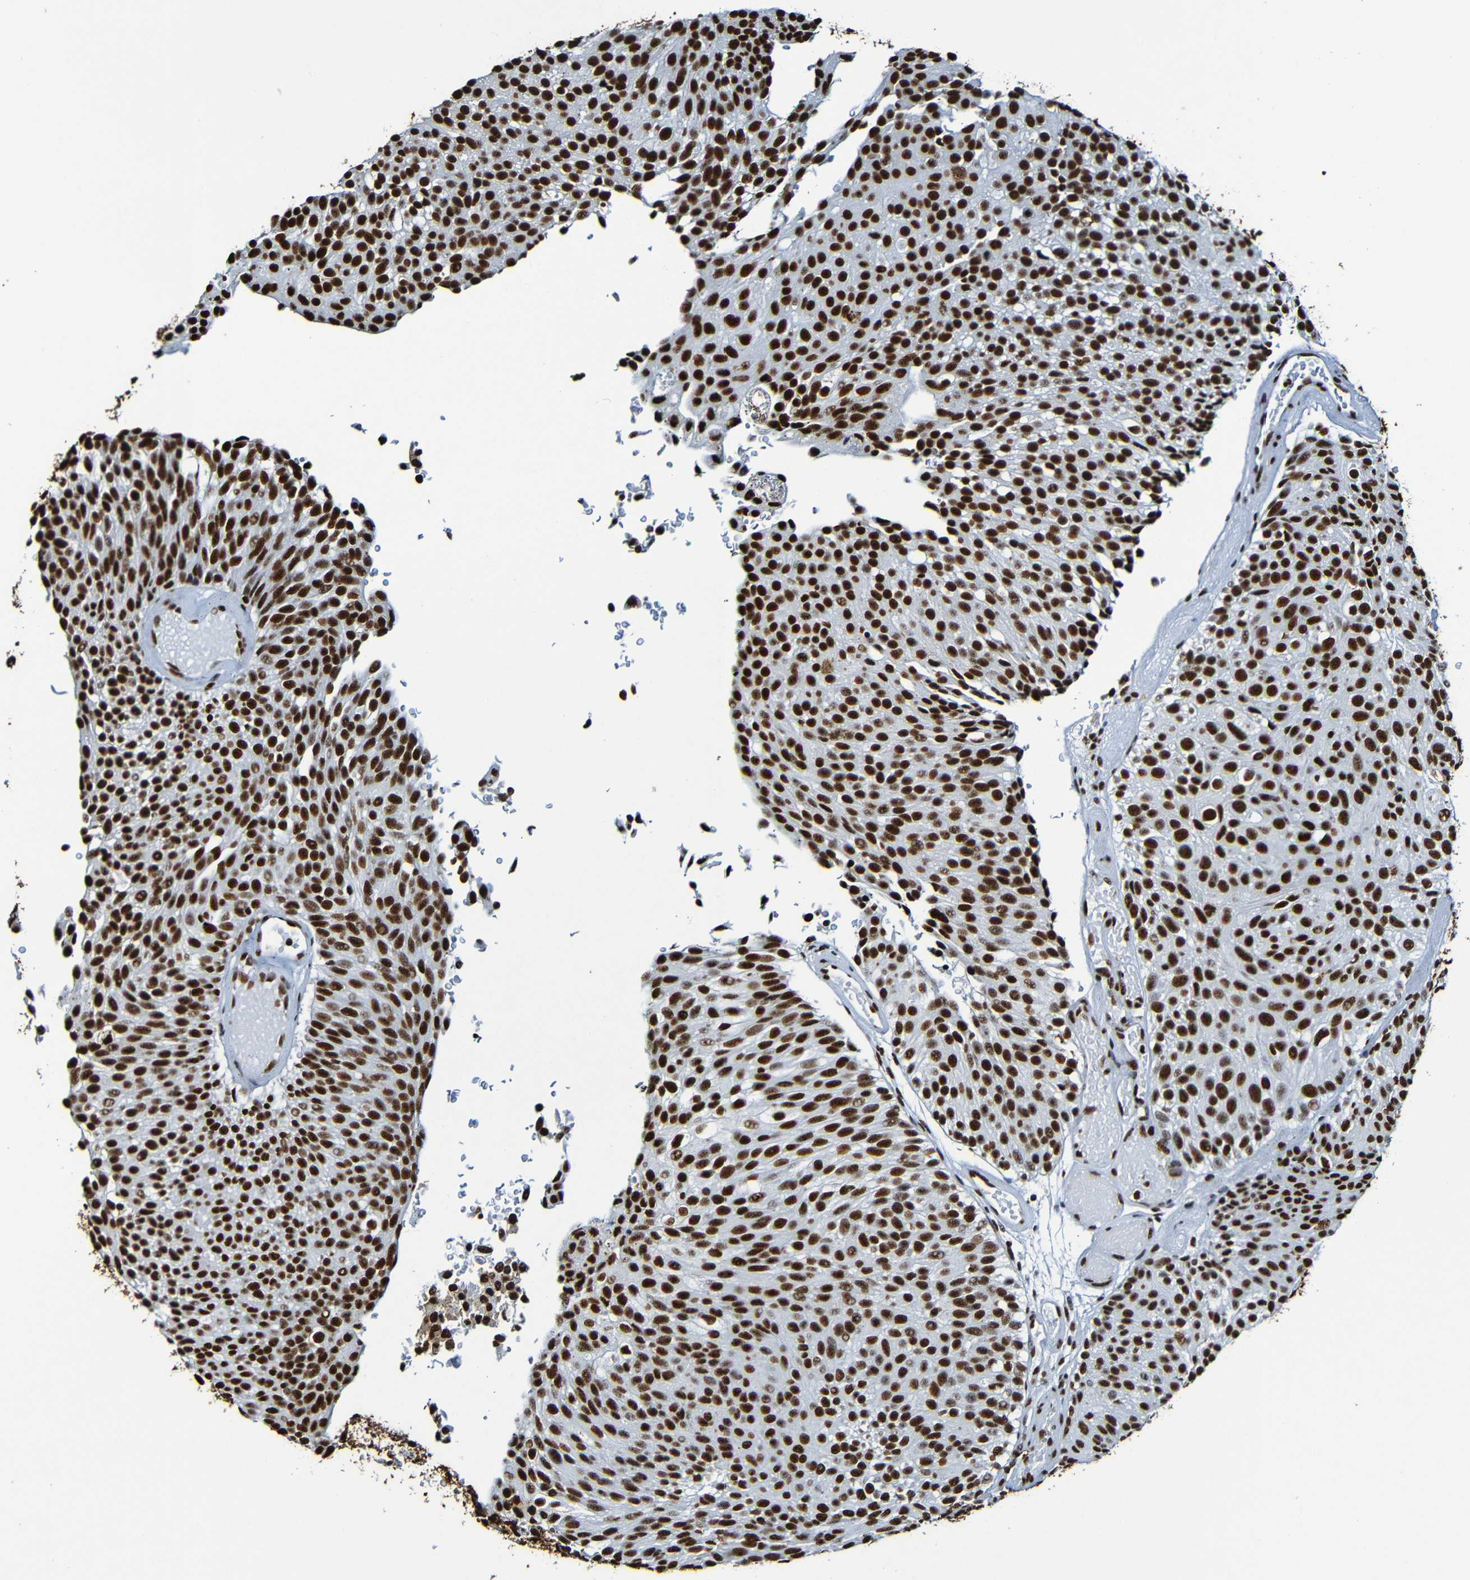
{"staining": {"intensity": "strong", "quantity": ">75%", "location": "nuclear"}, "tissue": "urothelial cancer", "cell_type": "Tumor cells", "image_type": "cancer", "snomed": [{"axis": "morphology", "description": "Urothelial carcinoma, Low grade"}, {"axis": "topography", "description": "Urinary bladder"}], "caption": "Urothelial cancer stained for a protein (brown) reveals strong nuclear positive expression in about >75% of tumor cells.", "gene": "SRSF3", "patient": {"sex": "male", "age": 78}}